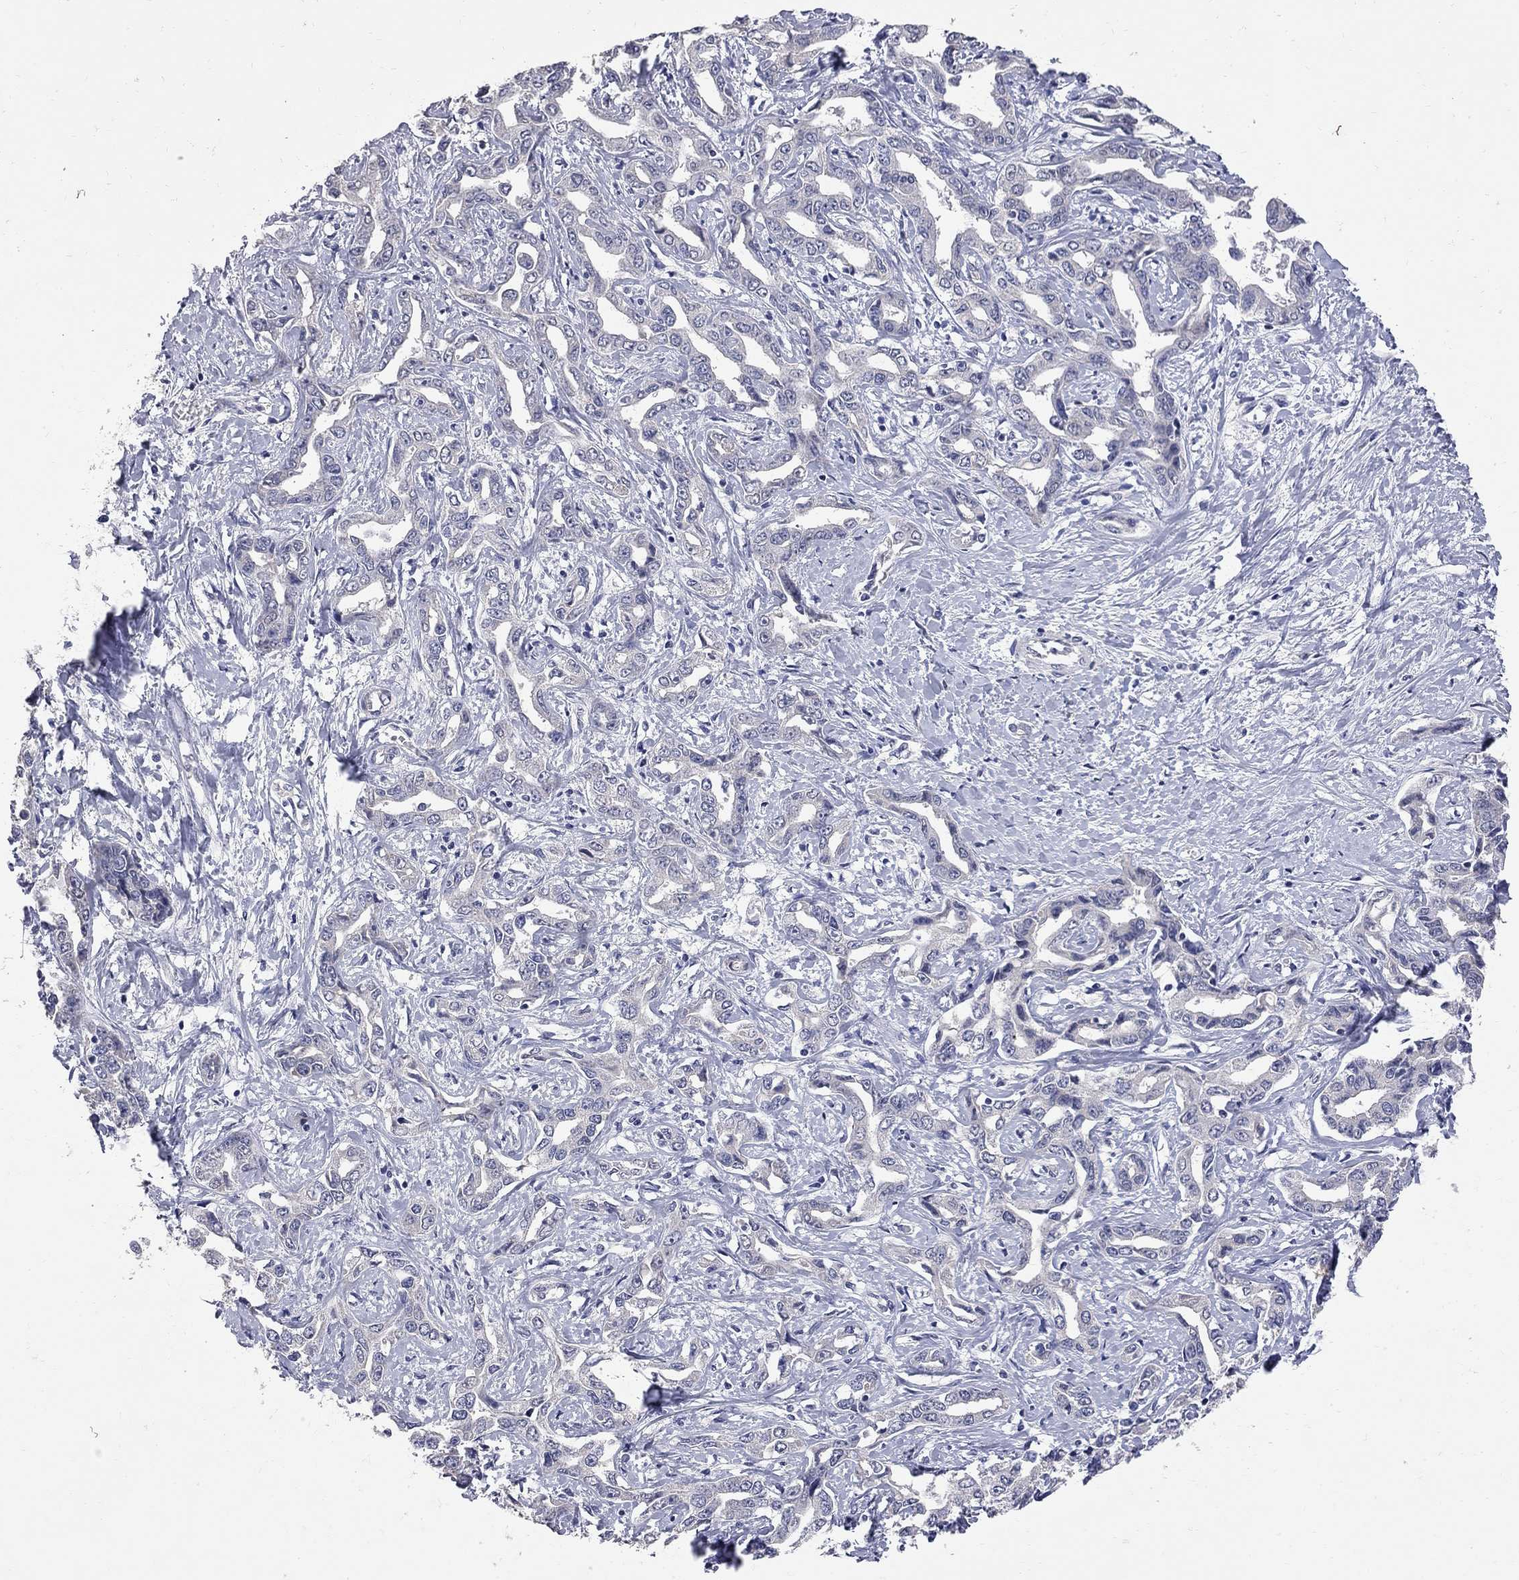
{"staining": {"intensity": "negative", "quantity": "none", "location": "none"}, "tissue": "liver cancer", "cell_type": "Tumor cells", "image_type": "cancer", "snomed": [{"axis": "morphology", "description": "Cholangiocarcinoma"}, {"axis": "topography", "description": "Liver"}], "caption": "Tumor cells show no significant protein staining in cholangiocarcinoma (liver).", "gene": "NOS2", "patient": {"sex": "male", "age": 59}}